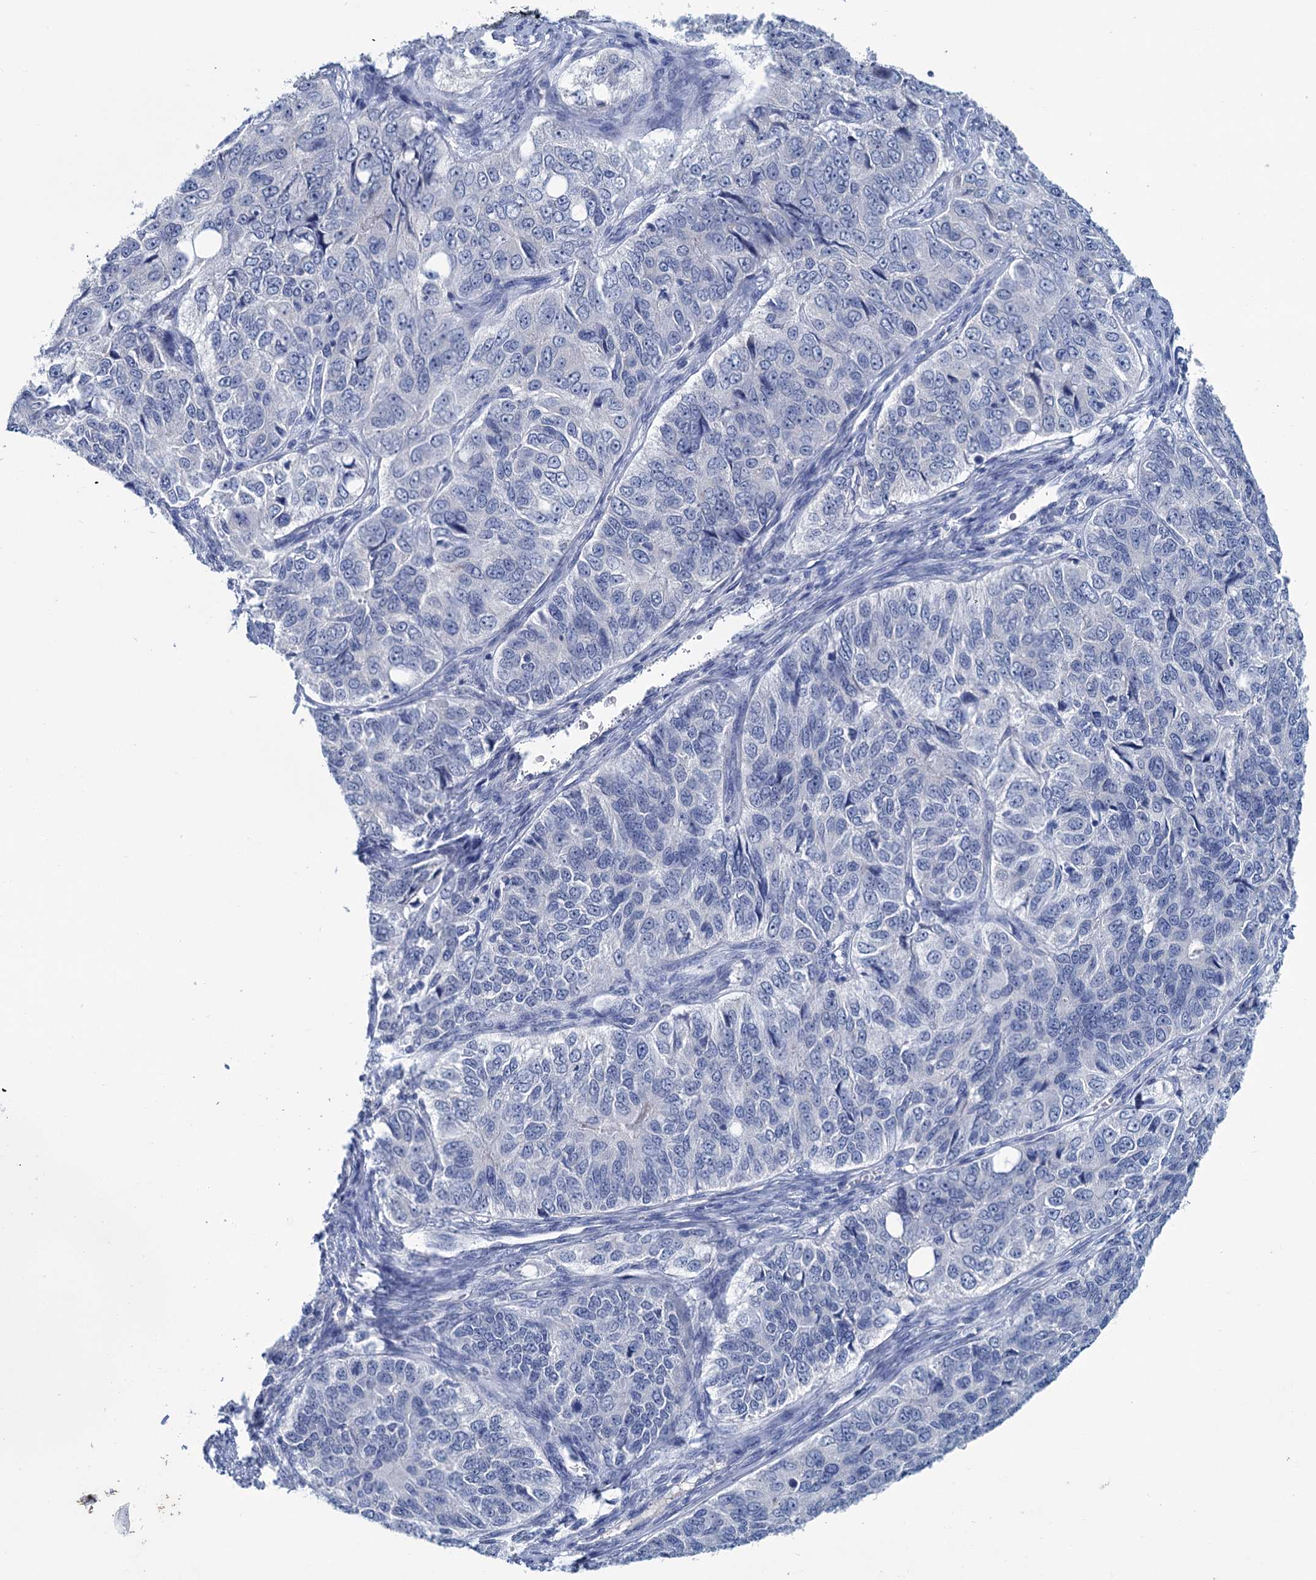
{"staining": {"intensity": "negative", "quantity": "none", "location": "none"}, "tissue": "ovarian cancer", "cell_type": "Tumor cells", "image_type": "cancer", "snomed": [{"axis": "morphology", "description": "Carcinoma, endometroid"}, {"axis": "topography", "description": "Ovary"}], "caption": "Tumor cells are negative for brown protein staining in ovarian cancer.", "gene": "MYOZ3", "patient": {"sex": "female", "age": 51}}